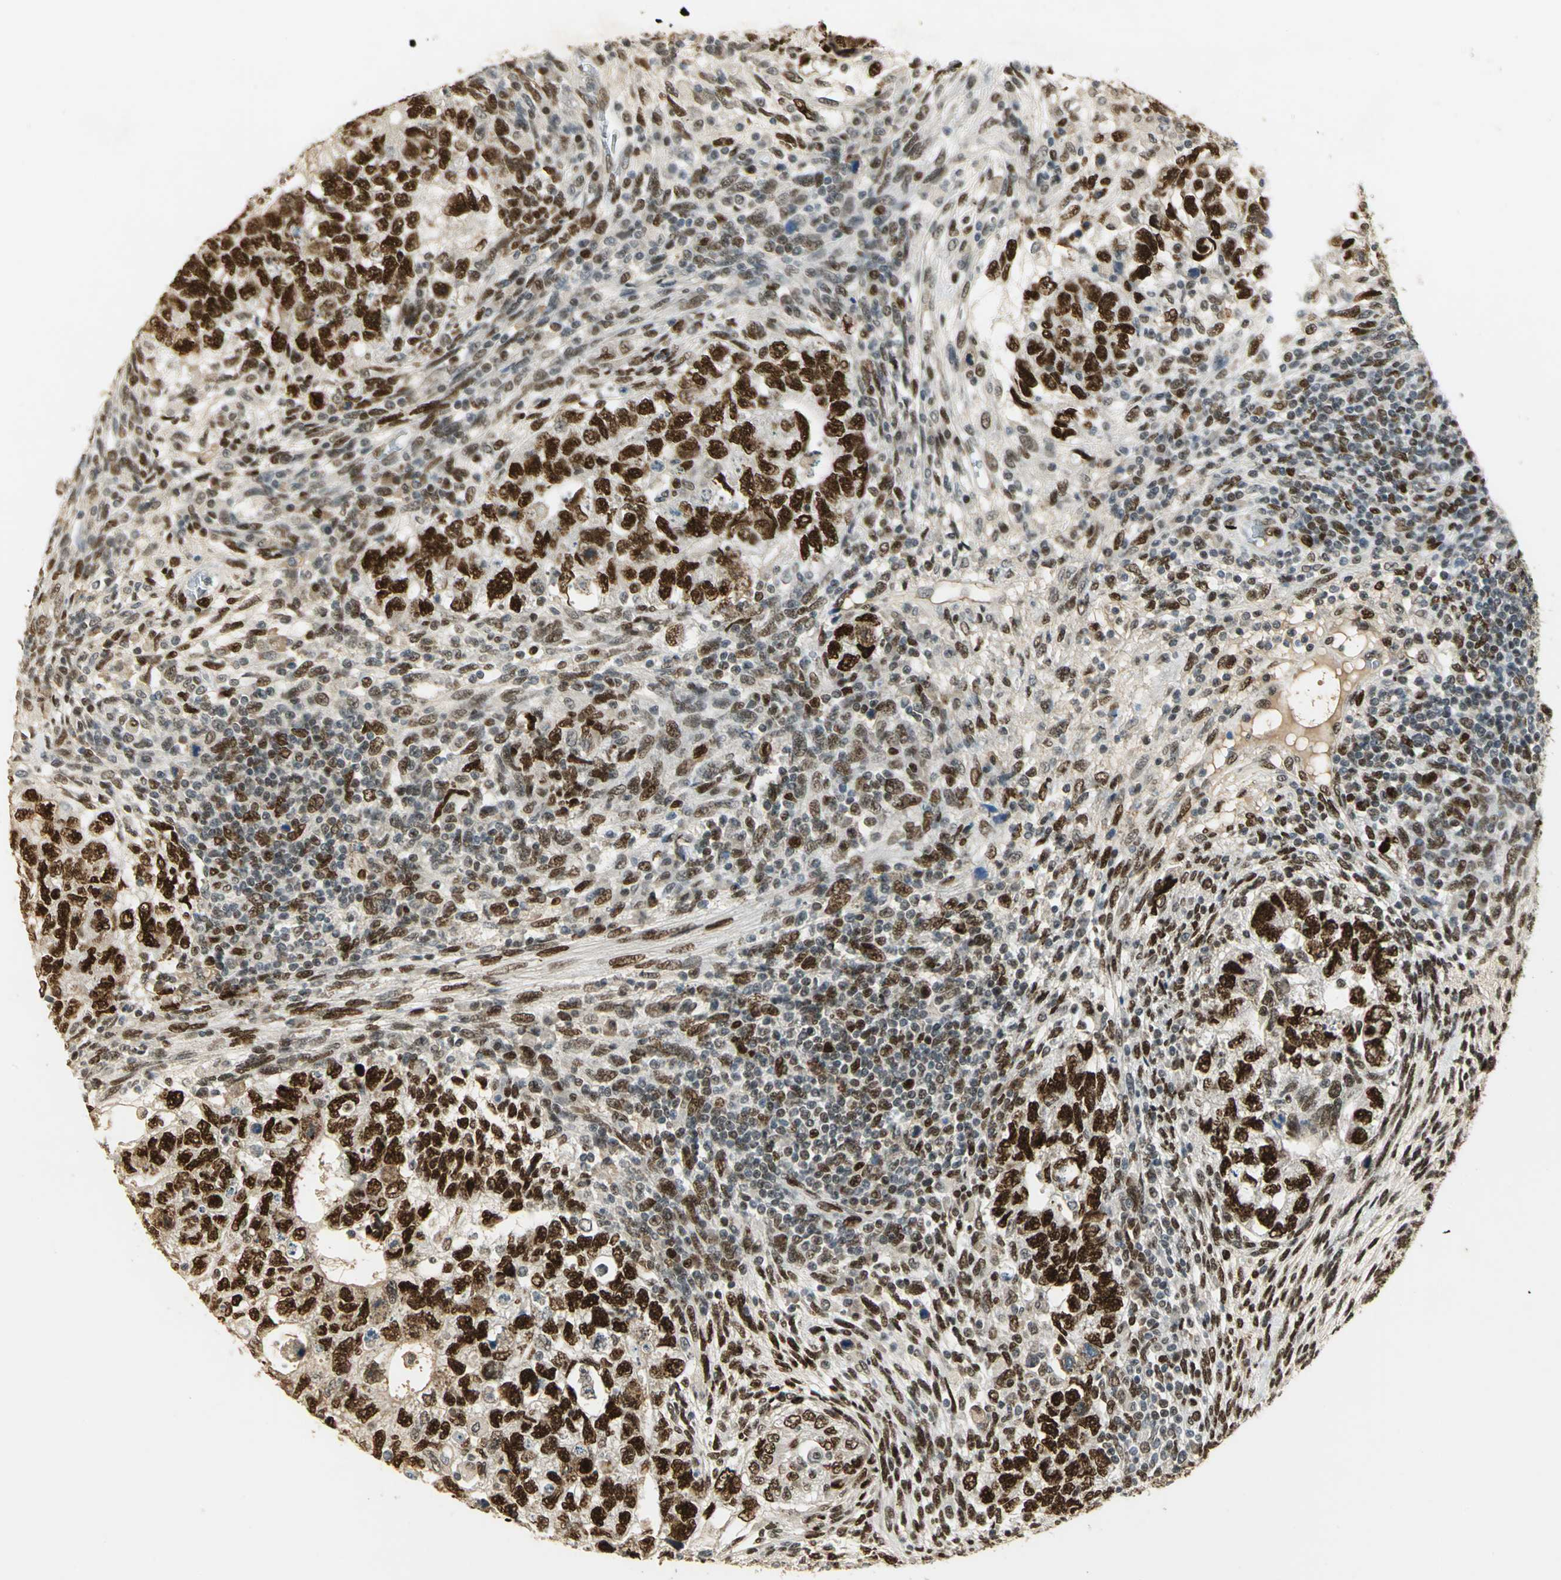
{"staining": {"intensity": "strong", "quantity": ">75%", "location": "nuclear"}, "tissue": "testis cancer", "cell_type": "Tumor cells", "image_type": "cancer", "snomed": [{"axis": "morphology", "description": "Normal tissue, NOS"}, {"axis": "morphology", "description": "Carcinoma, Embryonal, NOS"}, {"axis": "topography", "description": "Testis"}], "caption": "Immunohistochemical staining of embryonal carcinoma (testis) exhibits high levels of strong nuclear staining in about >75% of tumor cells. (DAB (3,3'-diaminobenzidine) IHC, brown staining for protein, blue staining for nuclei).", "gene": "AK6", "patient": {"sex": "male", "age": 36}}